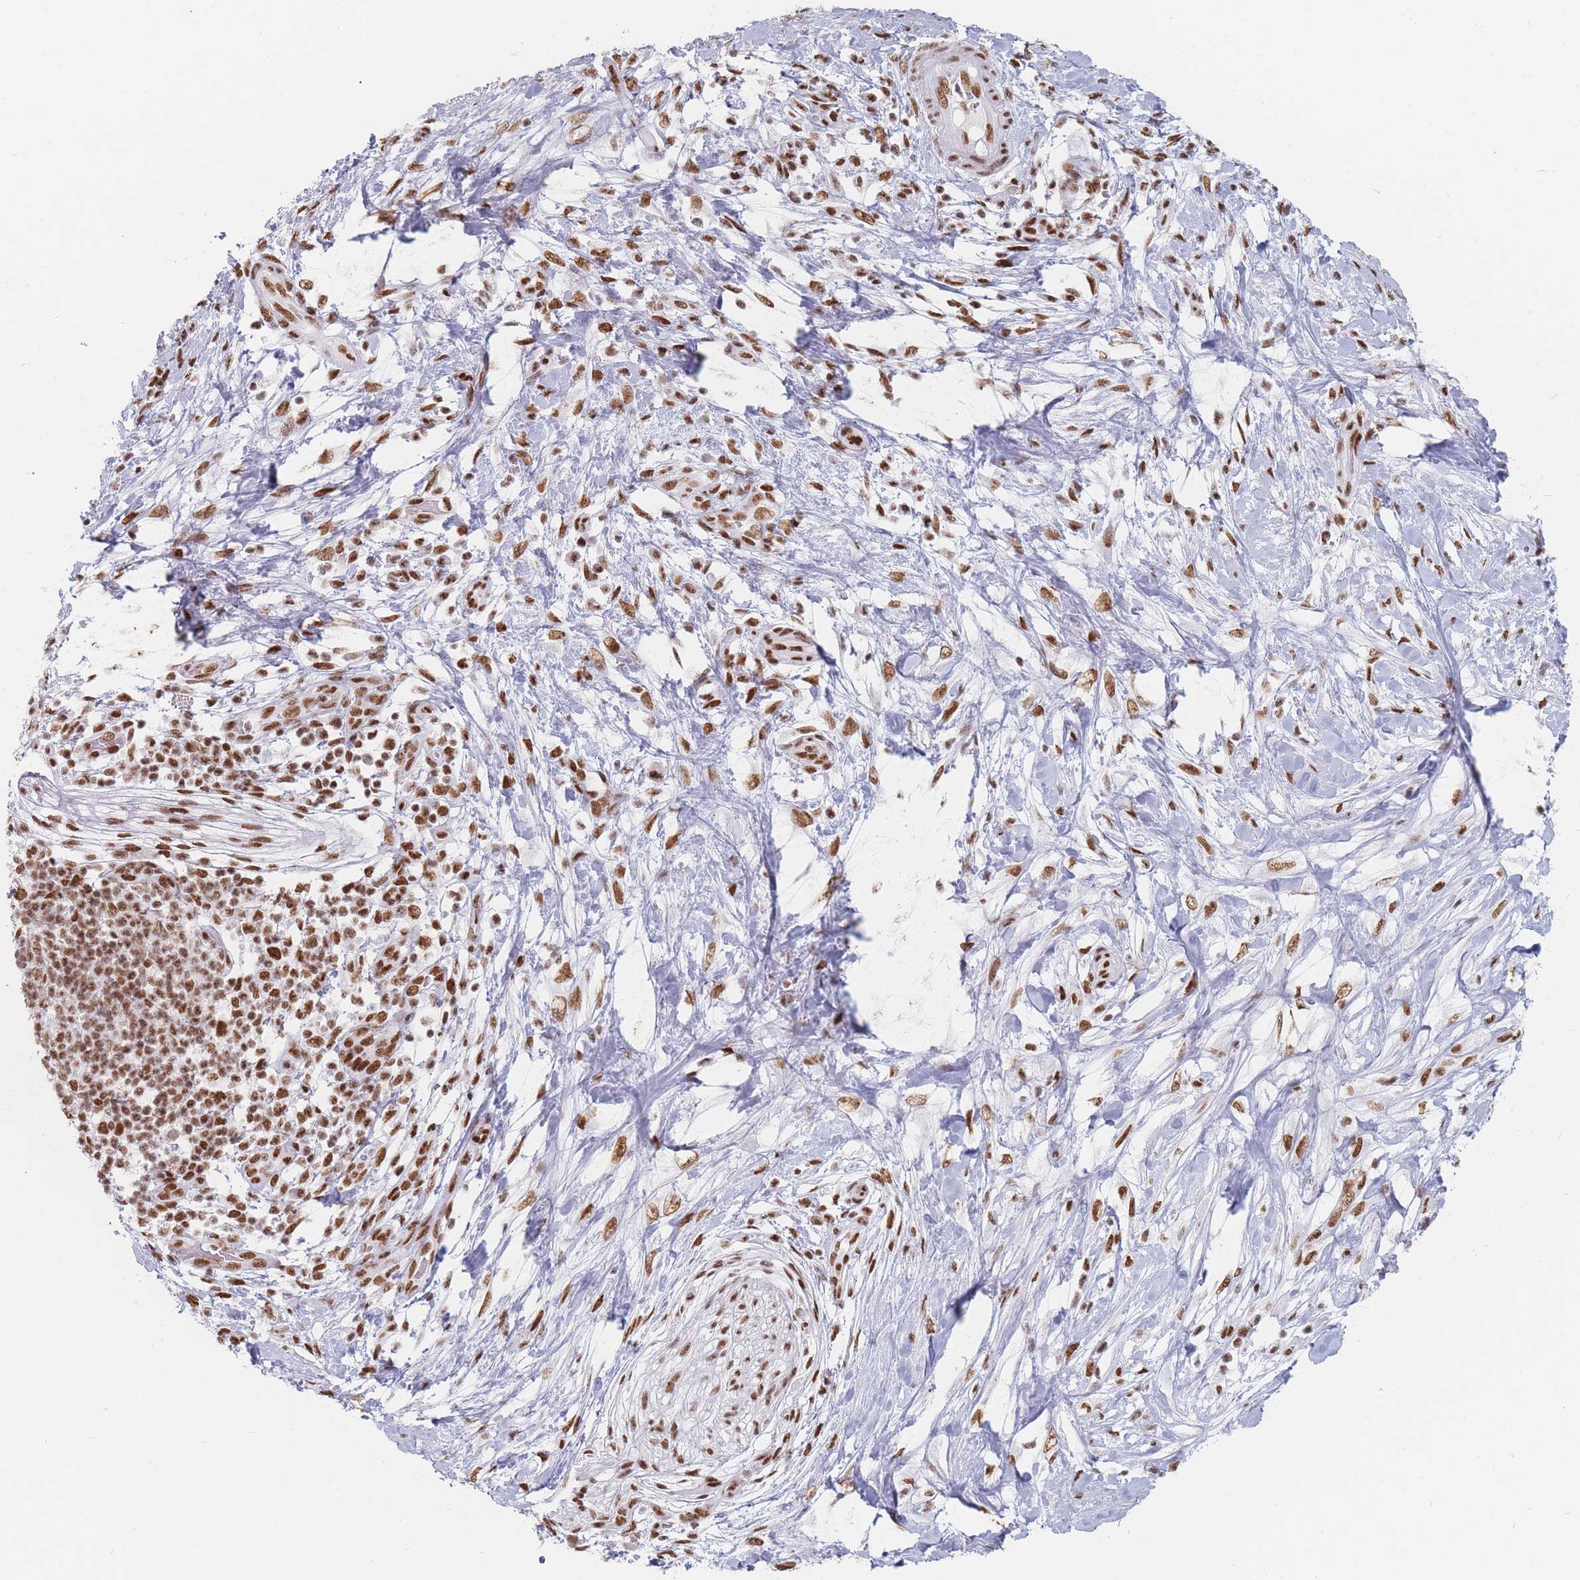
{"staining": {"intensity": "moderate", "quantity": ">75%", "location": "nuclear"}, "tissue": "pancreatic cancer", "cell_type": "Tumor cells", "image_type": "cancer", "snomed": [{"axis": "morphology", "description": "Adenocarcinoma, NOS"}, {"axis": "topography", "description": "Pancreas"}], "caption": "Moderate nuclear protein expression is seen in about >75% of tumor cells in pancreatic adenocarcinoma.", "gene": "SAFB2", "patient": {"sex": "female", "age": 72}}